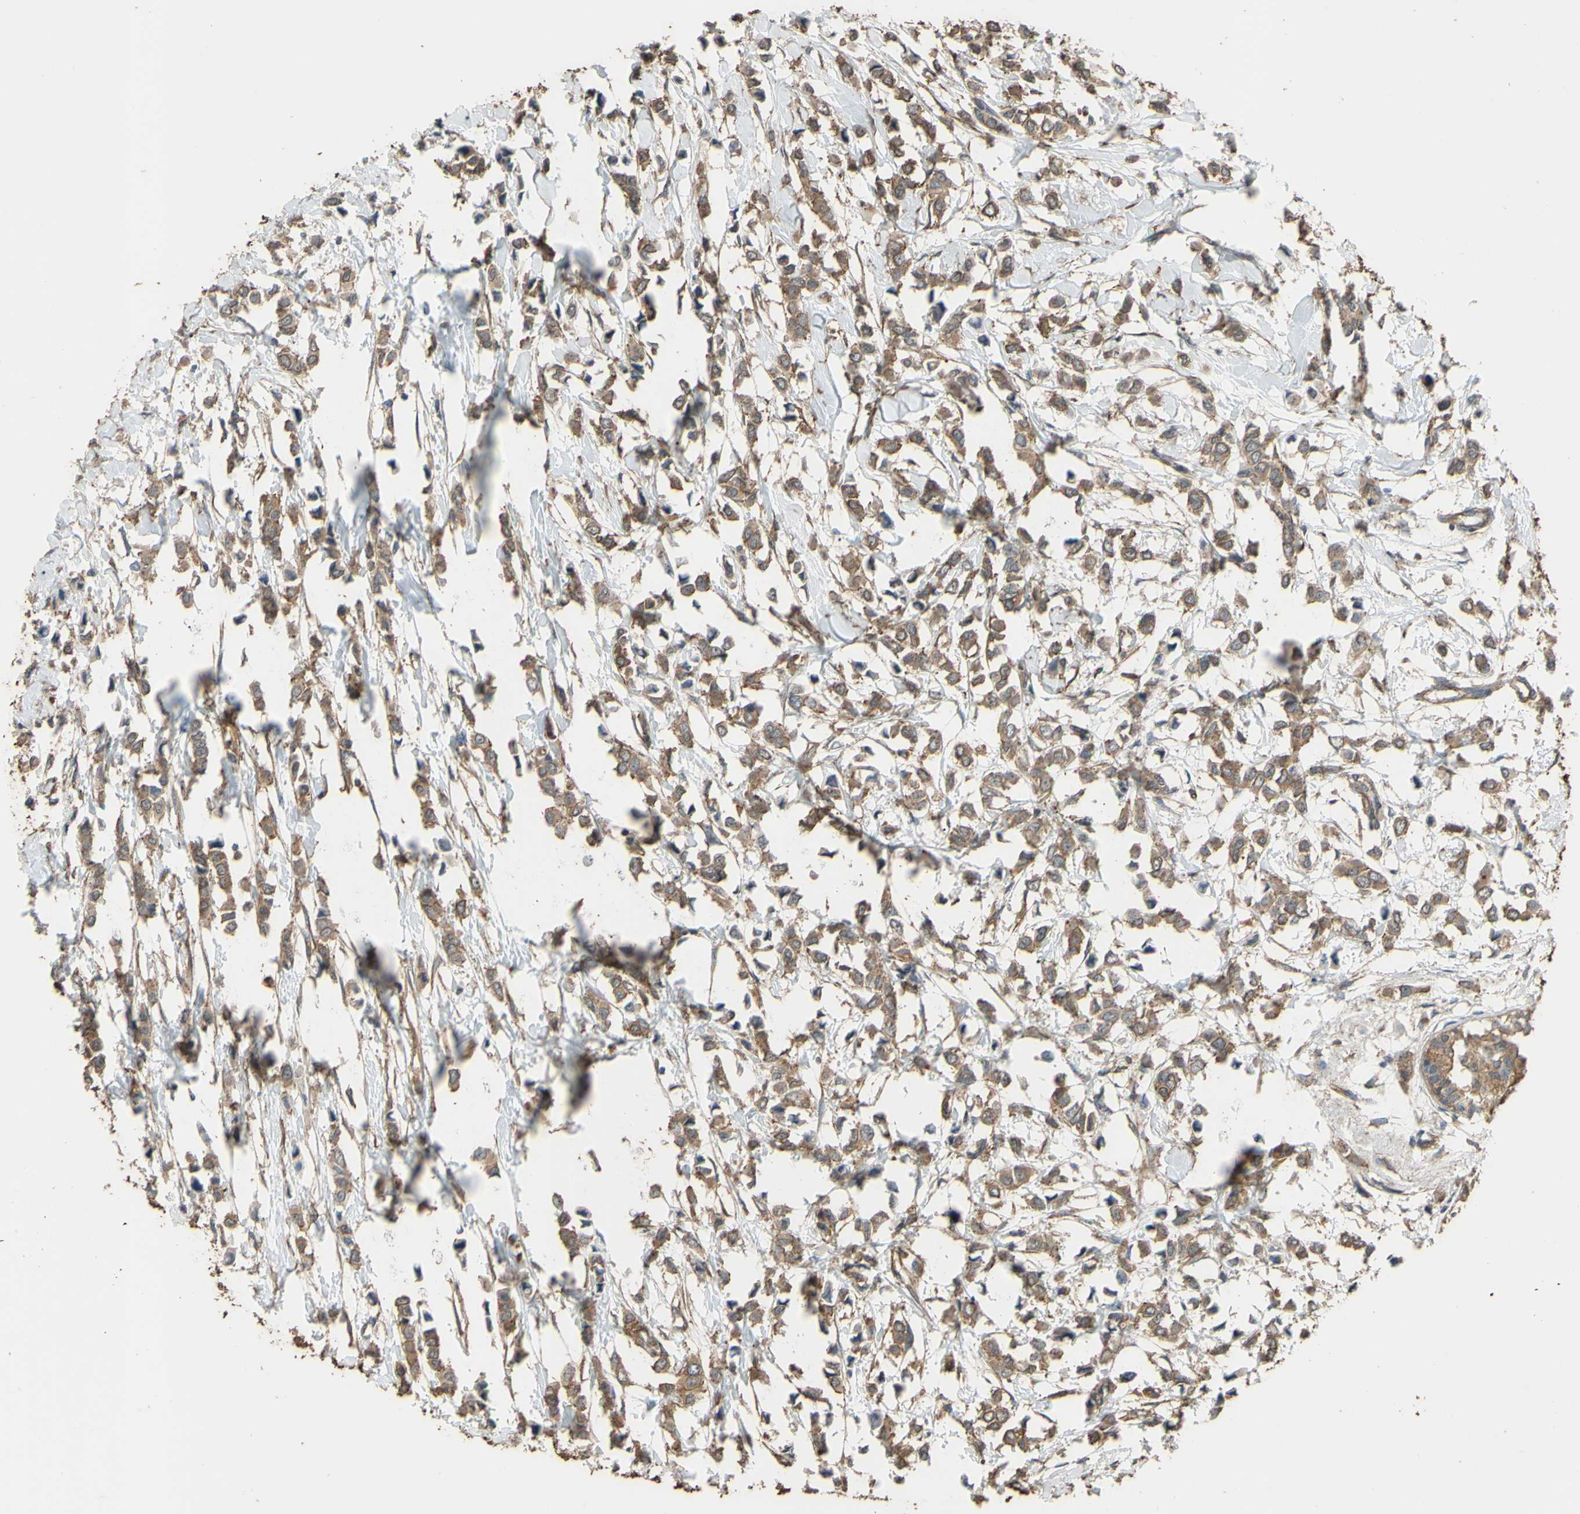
{"staining": {"intensity": "moderate", "quantity": ">75%", "location": "cytoplasmic/membranous"}, "tissue": "breast cancer", "cell_type": "Tumor cells", "image_type": "cancer", "snomed": [{"axis": "morphology", "description": "Lobular carcinoma"}, {"axis": "topography", "description": "Breast"}], "caption": "High-magnification brightfield microscopy of breast lobular carcinoma stained with DAB (brown) and counterstained with hematoxylin (blue). tumor cells exhibit moderate cytoplasmic/membranous expression is identified in about>75% of cells. The staining is performed using DAB (3,3'-diaminobenzidine) brown chromogen to label protein expression. The nuclei are counter-stained blue using hematoxylin.", "gene": "CTTN", "patient": {"sex": "female", "age": 51}}